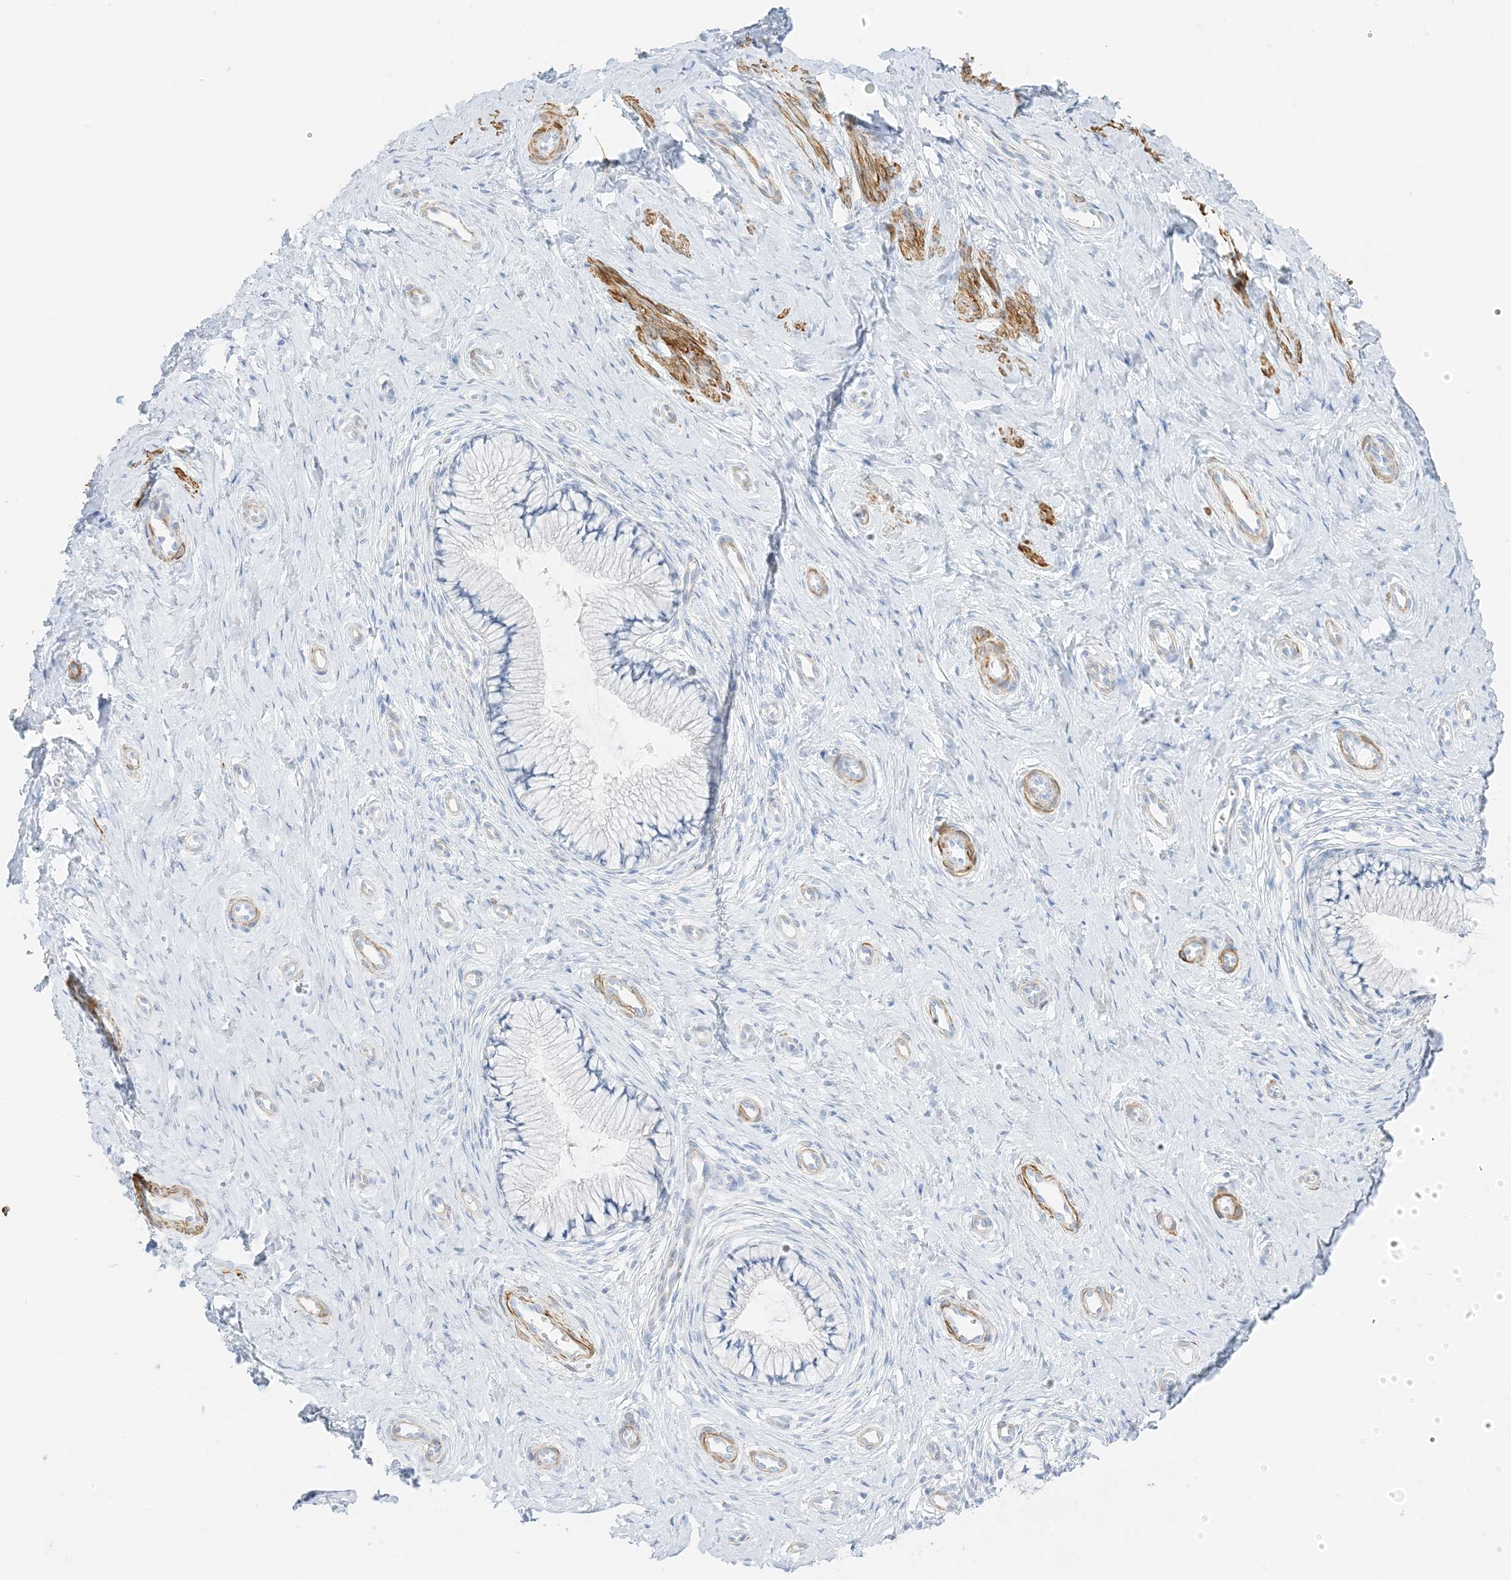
{"staining": {"intensity": "negative", "quantity": "none", "location": "none"}, "tissue": "cervix", "cell_type": "Glandular cells", "image_type": "normal", "snomed": [{"axis": "morphology", "description": "Normal tissue, NOS"}, {"axis": "topography", "description": "Cervix"}], "caption": "This histopathology image is of benign cervix stained with immunohistochemistry to label a protein in brown with the nuclei are counter-stained blue. There is no staining in glandular cells. The staining is performed using DAB (3,3'-diaminobenzidine) brown chromogen with nuclei counter-stained in using hematoxylin.", "gene": "SLC22A13", "patient": {"sex": "female", "age": 36}}